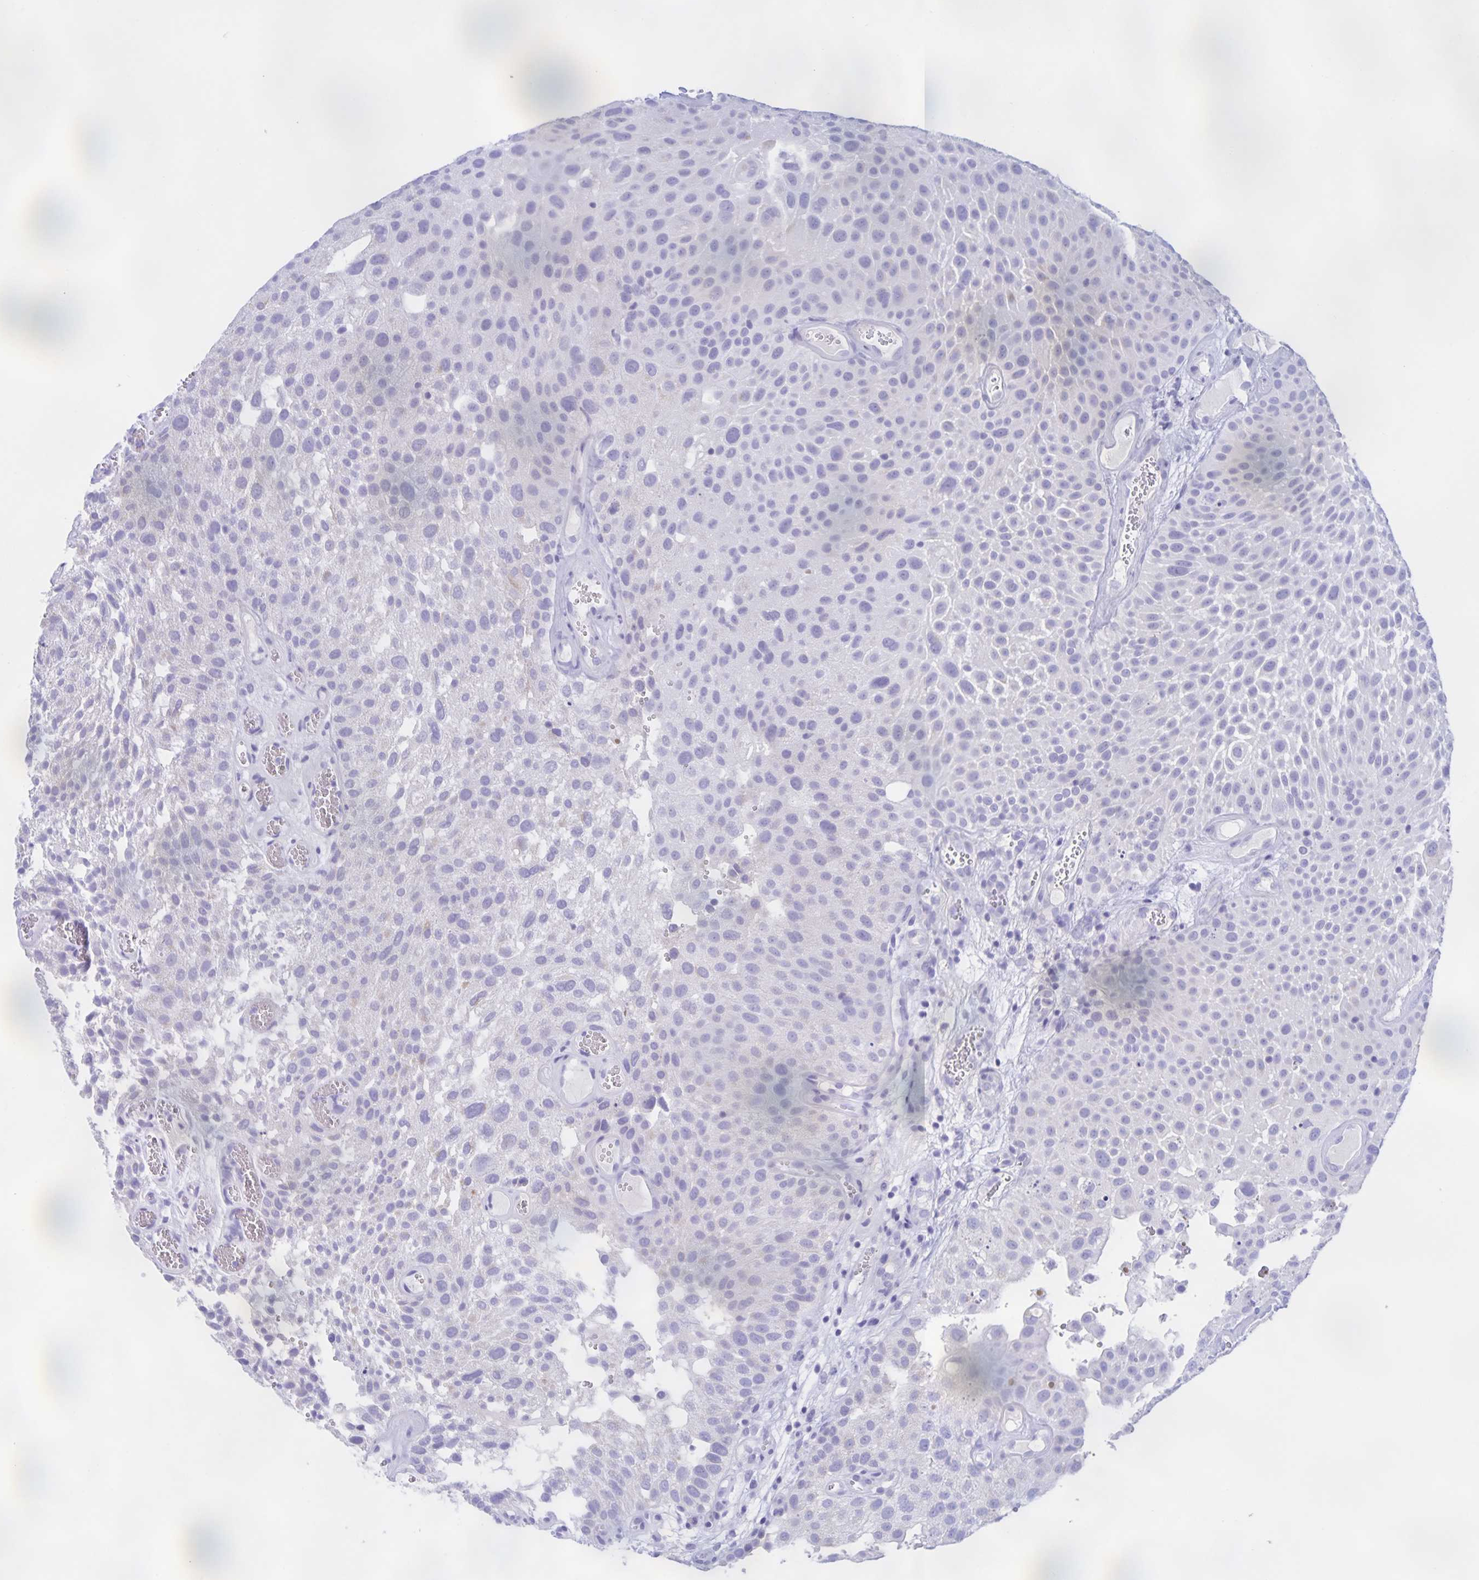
{"staining": {"intensity": "negative", "quantity": "none", "location": "none"}, "tissue": "urothelial cancer", "cell_type": "Tumor cells", "image_type": "cancer", "snomed": [{"axis": "morphology", "description": "Urothelial carcinoma, Low grade"}, {"axis": "topography", "description": "Urinary bladder"}], "caption": "High power microscopy histopathology image of an IHC image of urothelial cancer, revealing no significant staining in tumor cells.", "gene": "CATSPER4", "patient": {"sex": "male", "age": 72}}